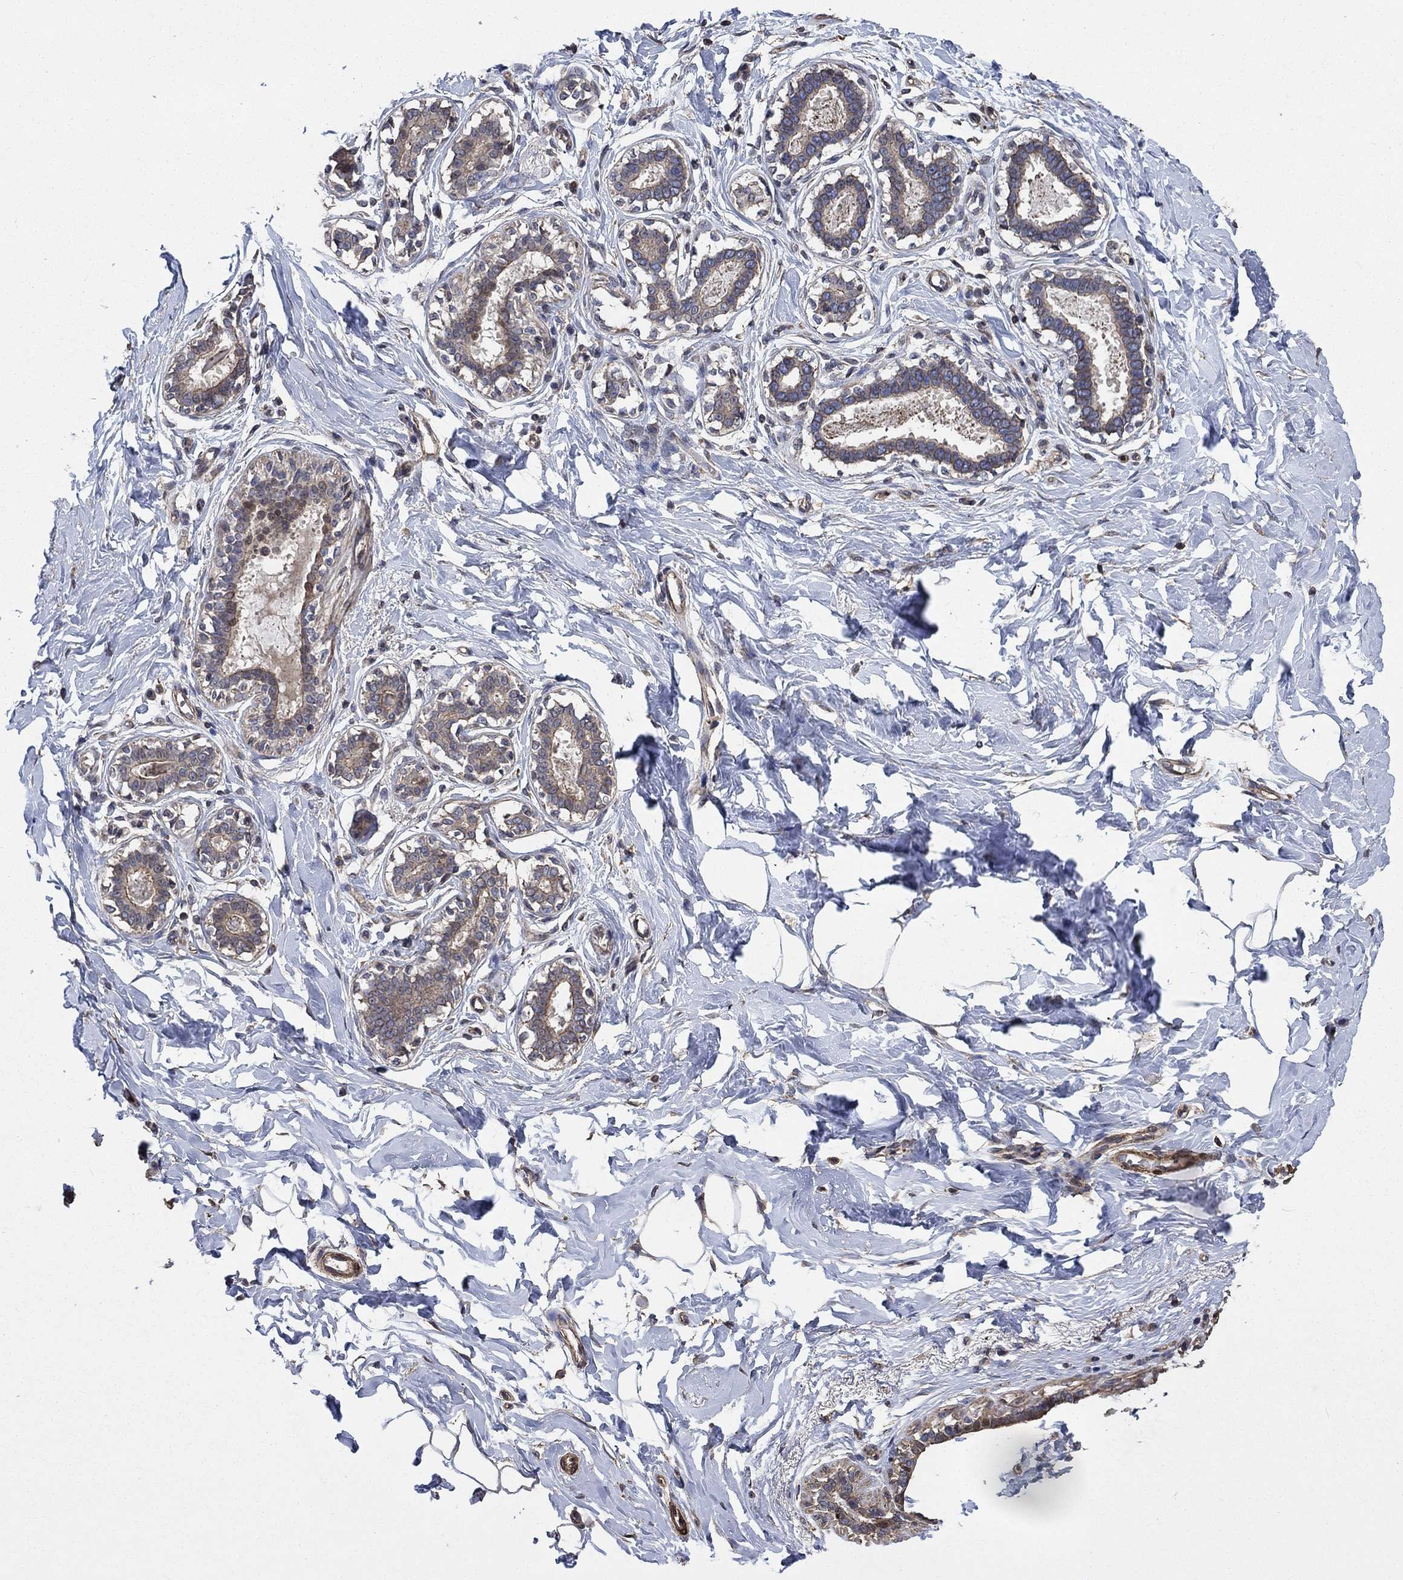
{"staining": {"intensity": "negative", "quantity": "none", "location": "none"}, "tissue": "breast", "cell_type": "Adipocytes", "image_type": "normal", "snomed": [{"axis": "morphology", "description": "Normal tissue, NOS"}, {"axis": "morphology", "description": "Lobular carcinoma, in situ"}, {"axis": "topography", "description": "Breast"}], "caption": "Immunohistochemical staining of benign human breast reveals no significant expression in adipocytes. (DAB (3,3'-diaminobenzidine) immunohistochemistry (IHC) visualized using brightfield microscopy, high magnification).", "gene": "PDE3A", "patient": {"sex": "female", "age": 35}}